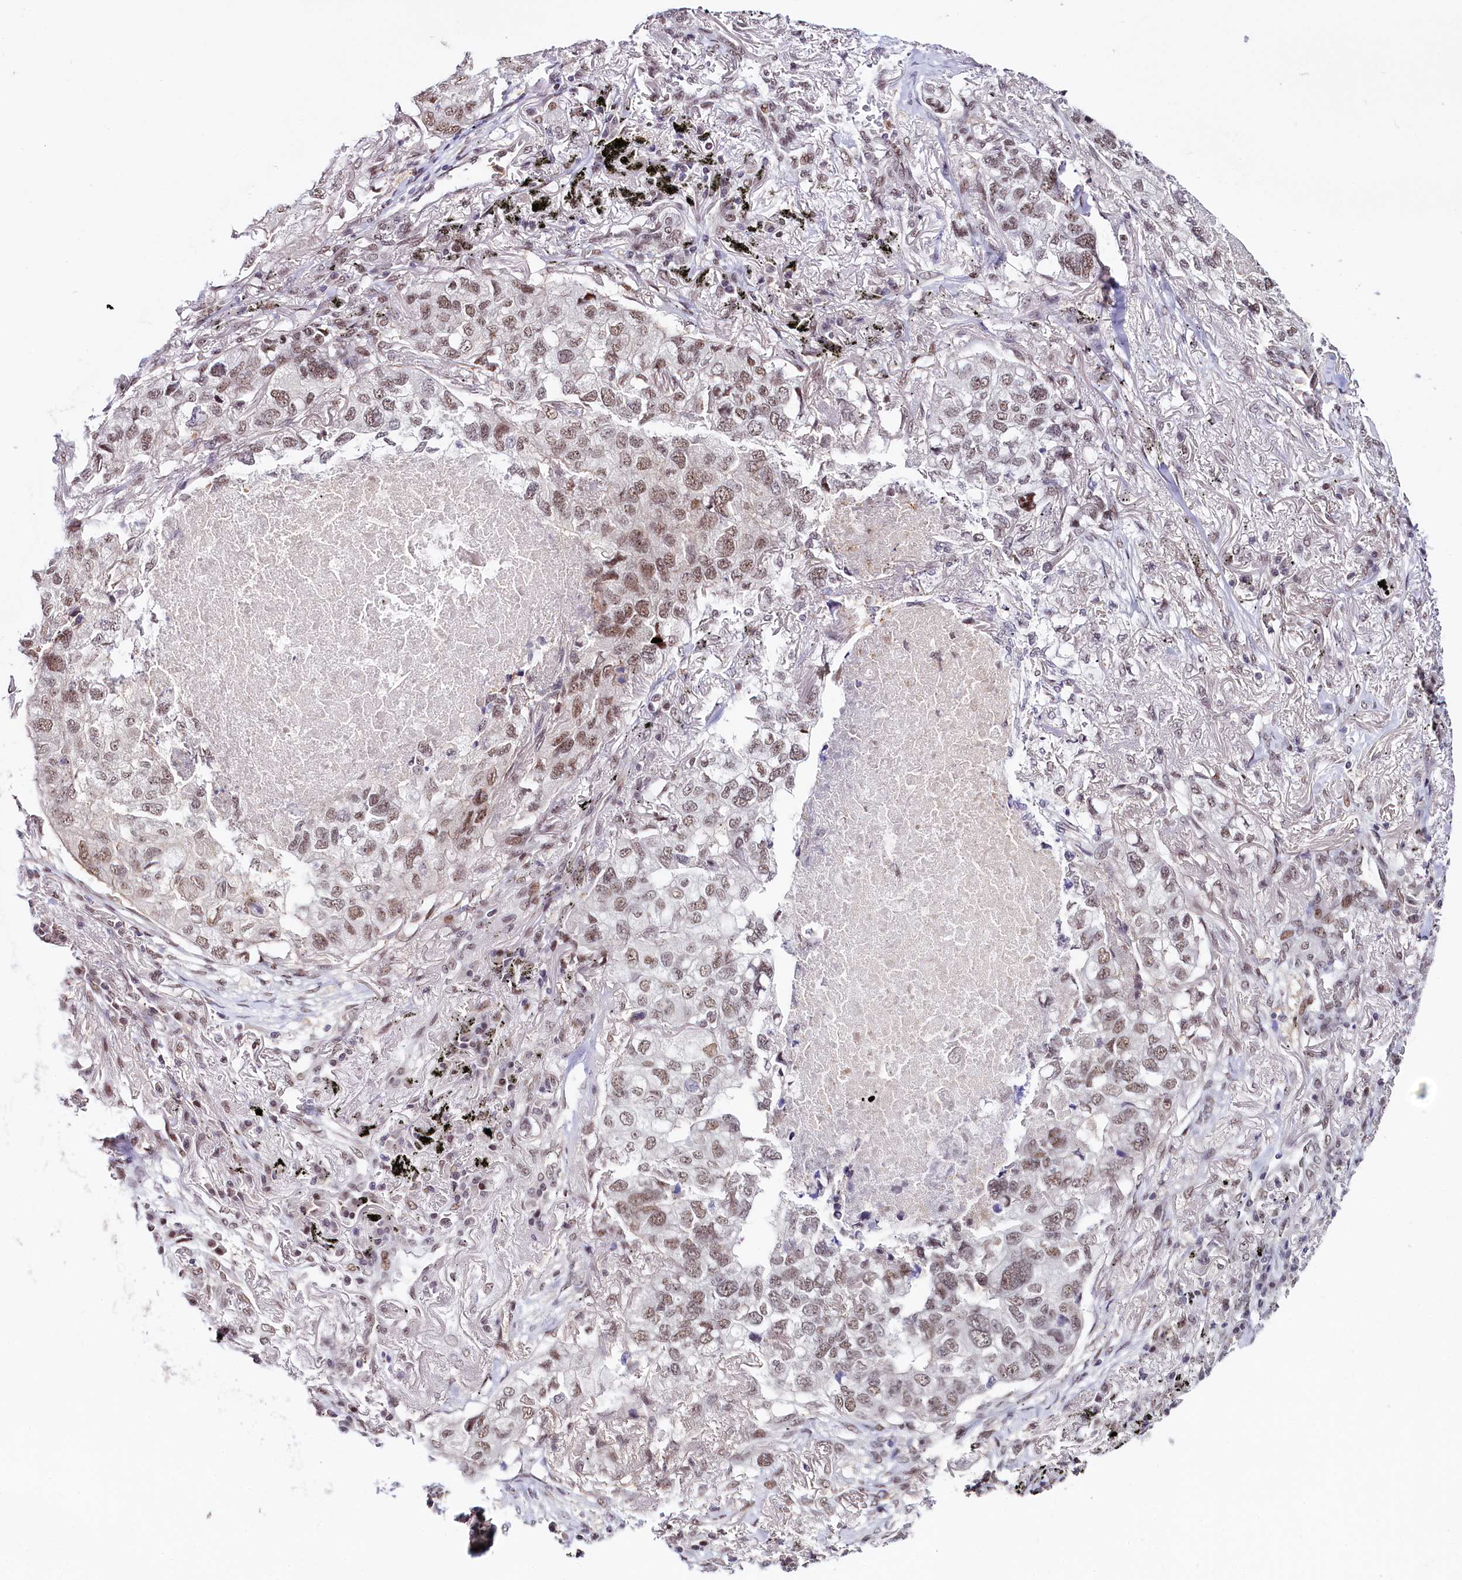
{"staining": {"intensity": "moderate", "quantity": ">75%", "location": "nuclear"}, "tissue": "lung cancer", "cell_type": "Tumor cells", "image_type": "cancer", "snomed": [{"axis": "morphology", "description": "Adenocarcinoma, NOS"}, {"axis": "topography", "description": "Lung"}], "caption": "A brown stain highlights moderate nuclear expression of a protein in human lung cancer (adenocarcinoma) tumor cells.", "gene": "SCAF11", "patient": {"sex": "male", "age": 65}}